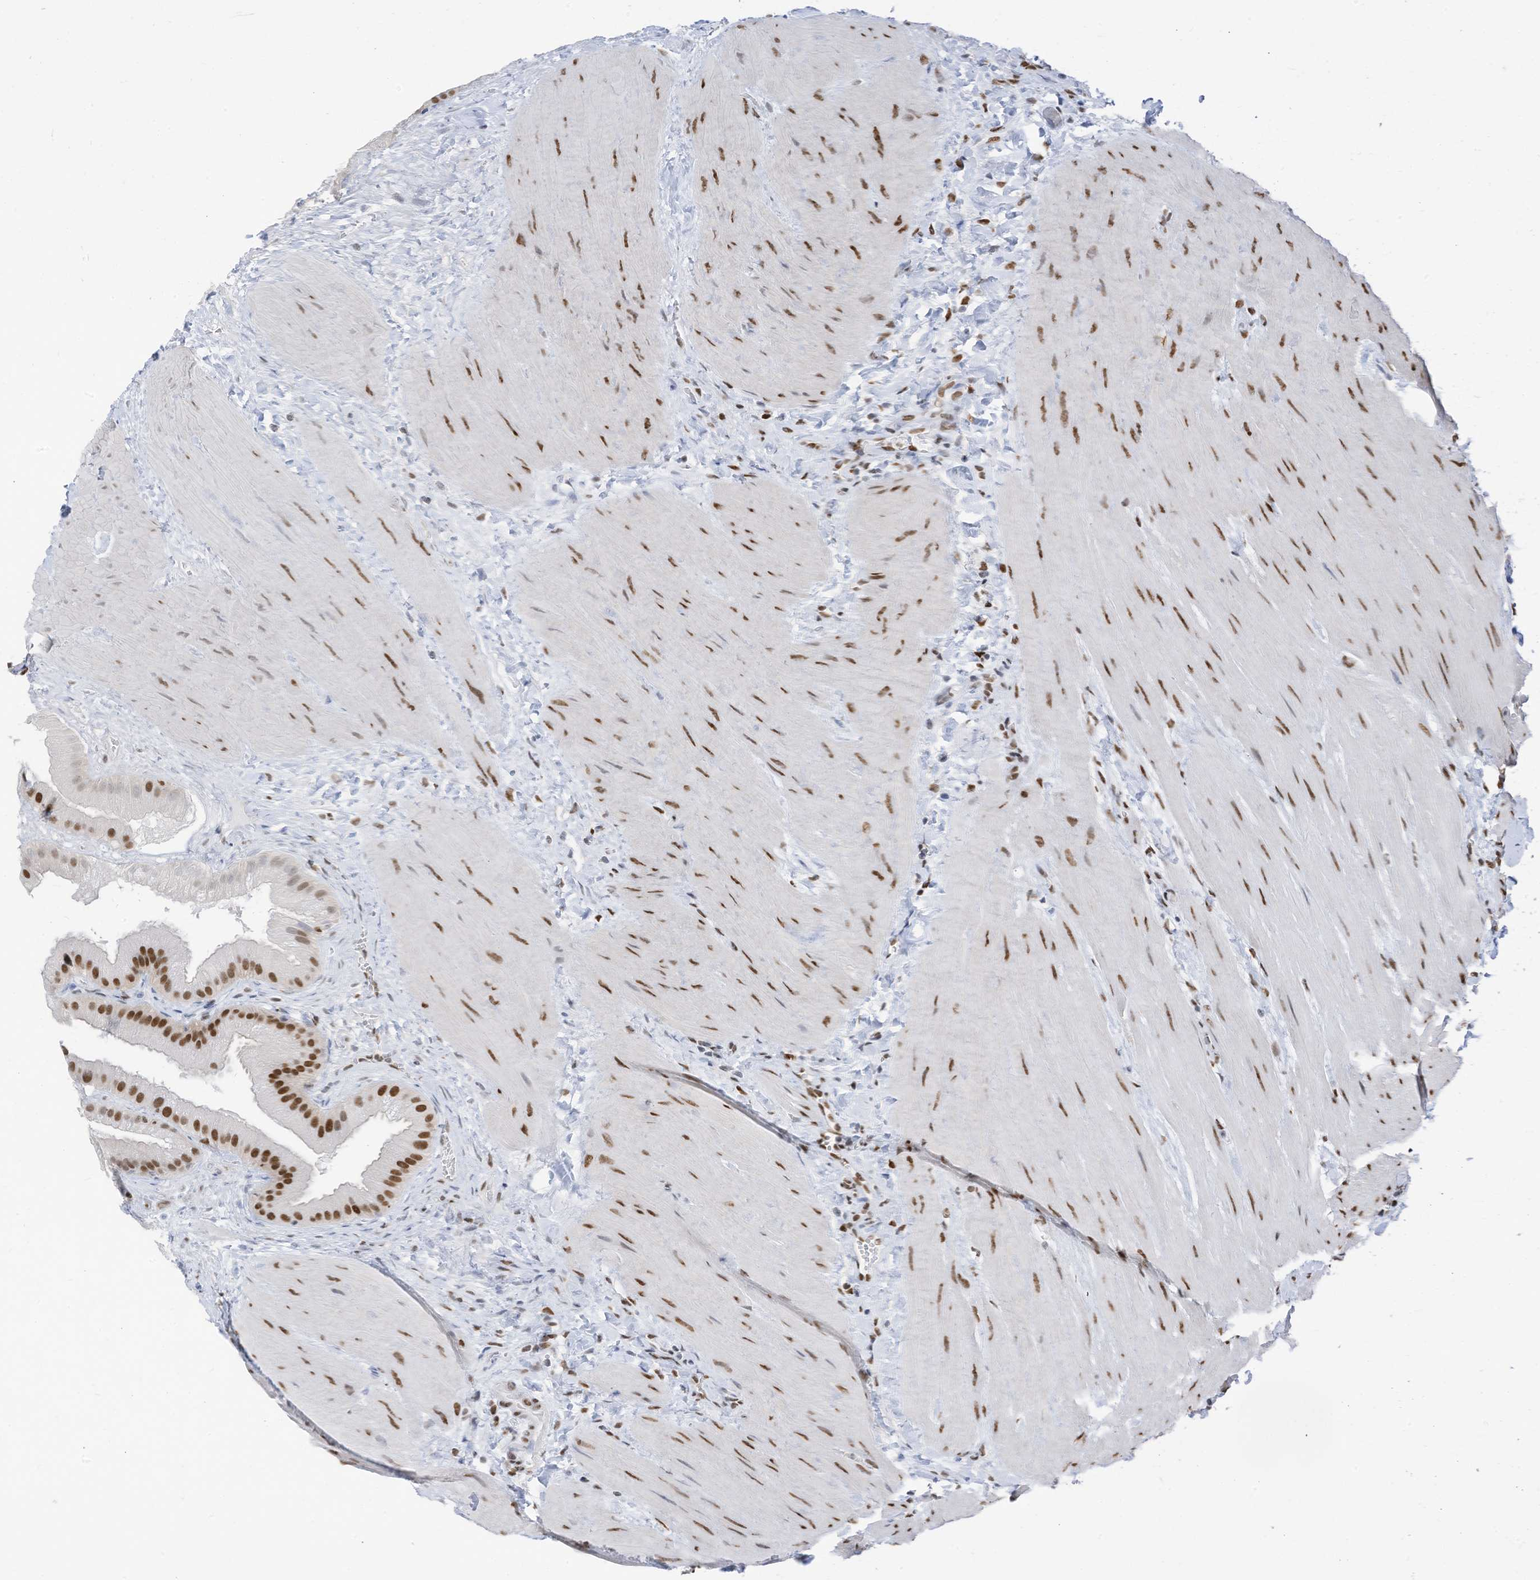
{"staining": {"intensity": "strong", "quantity": ">75%", "location": "nuclear"}, "tissue": "gallbladder", "cell_type": "Glandular cells", "image_type": "normal", "snomed": [{"axis": "morphology", "description": "Normal tissue, NOS"}, {"axis": "topography", "description": "Gallbladder"}], "caption": "Protein analysis of unremarkable gallbladder demonstrates strong nuclear positivity in about >75% of glandular cells. The protein is shown in brown color, while the nuclei are stained blue.", "gene": "KHSRP", "patient": {"sex": "male", "age": 55}}